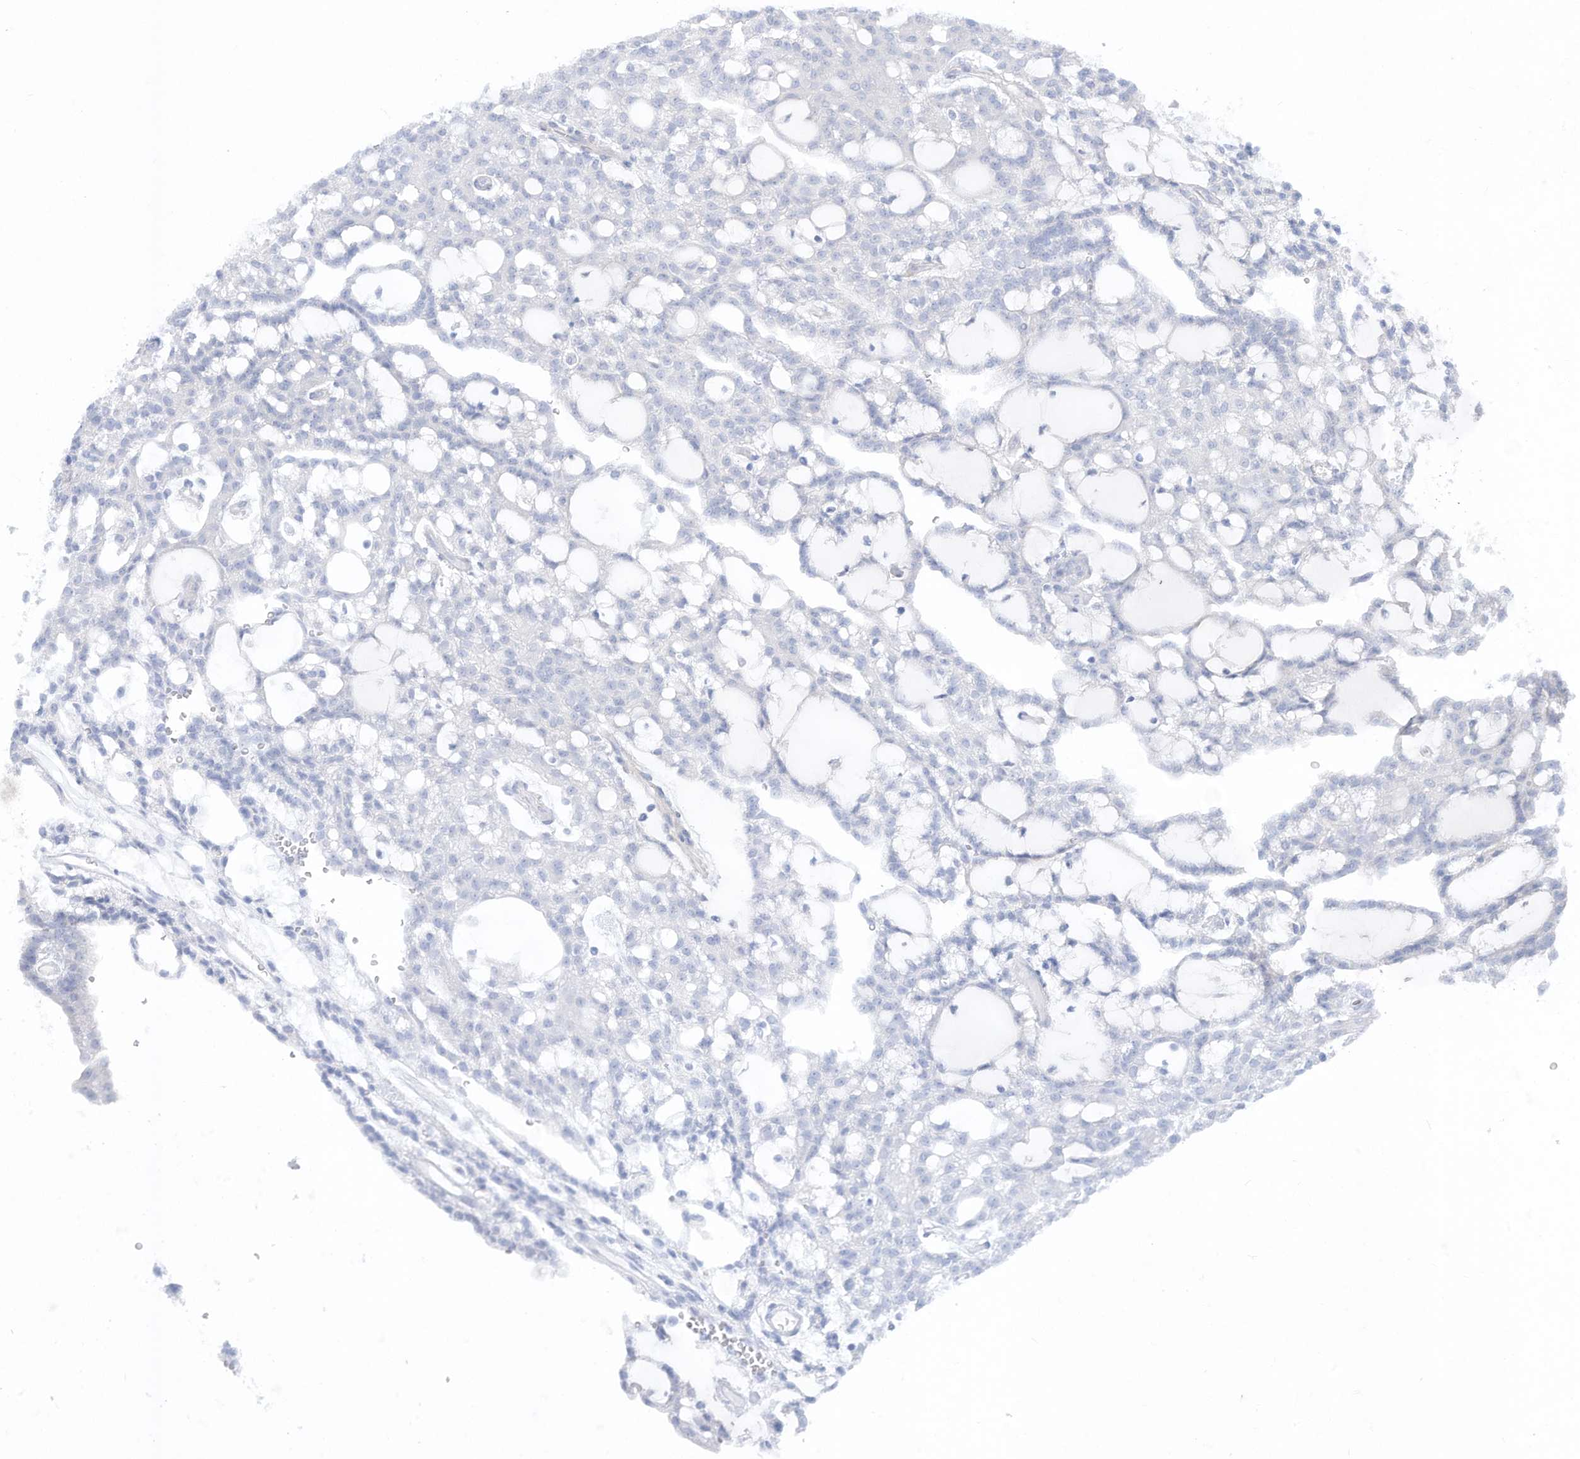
{"staining": {"intensity": "negative", "quantity": "none", "location": "none"}, "tissue": "renal cancer", "cell_type": "Tumor cells", "image_type": "cancer", "snomed": [{"axis": "morphology", "description": "Adenocarcinoma, NOS"}, {"axis": "topography", "description": "Kidney"}], "caption": "IHC micrograph of human adenocarcinoma (renal) stained for a protein (brown), which exhibits no positivity in tumor cells. (DAB immunohistochemistry (IHC) visualized using brightfield microscopy, high magnification).", "gene": "SLC17A7", "patient": {"sex": "male", "age": 63}}